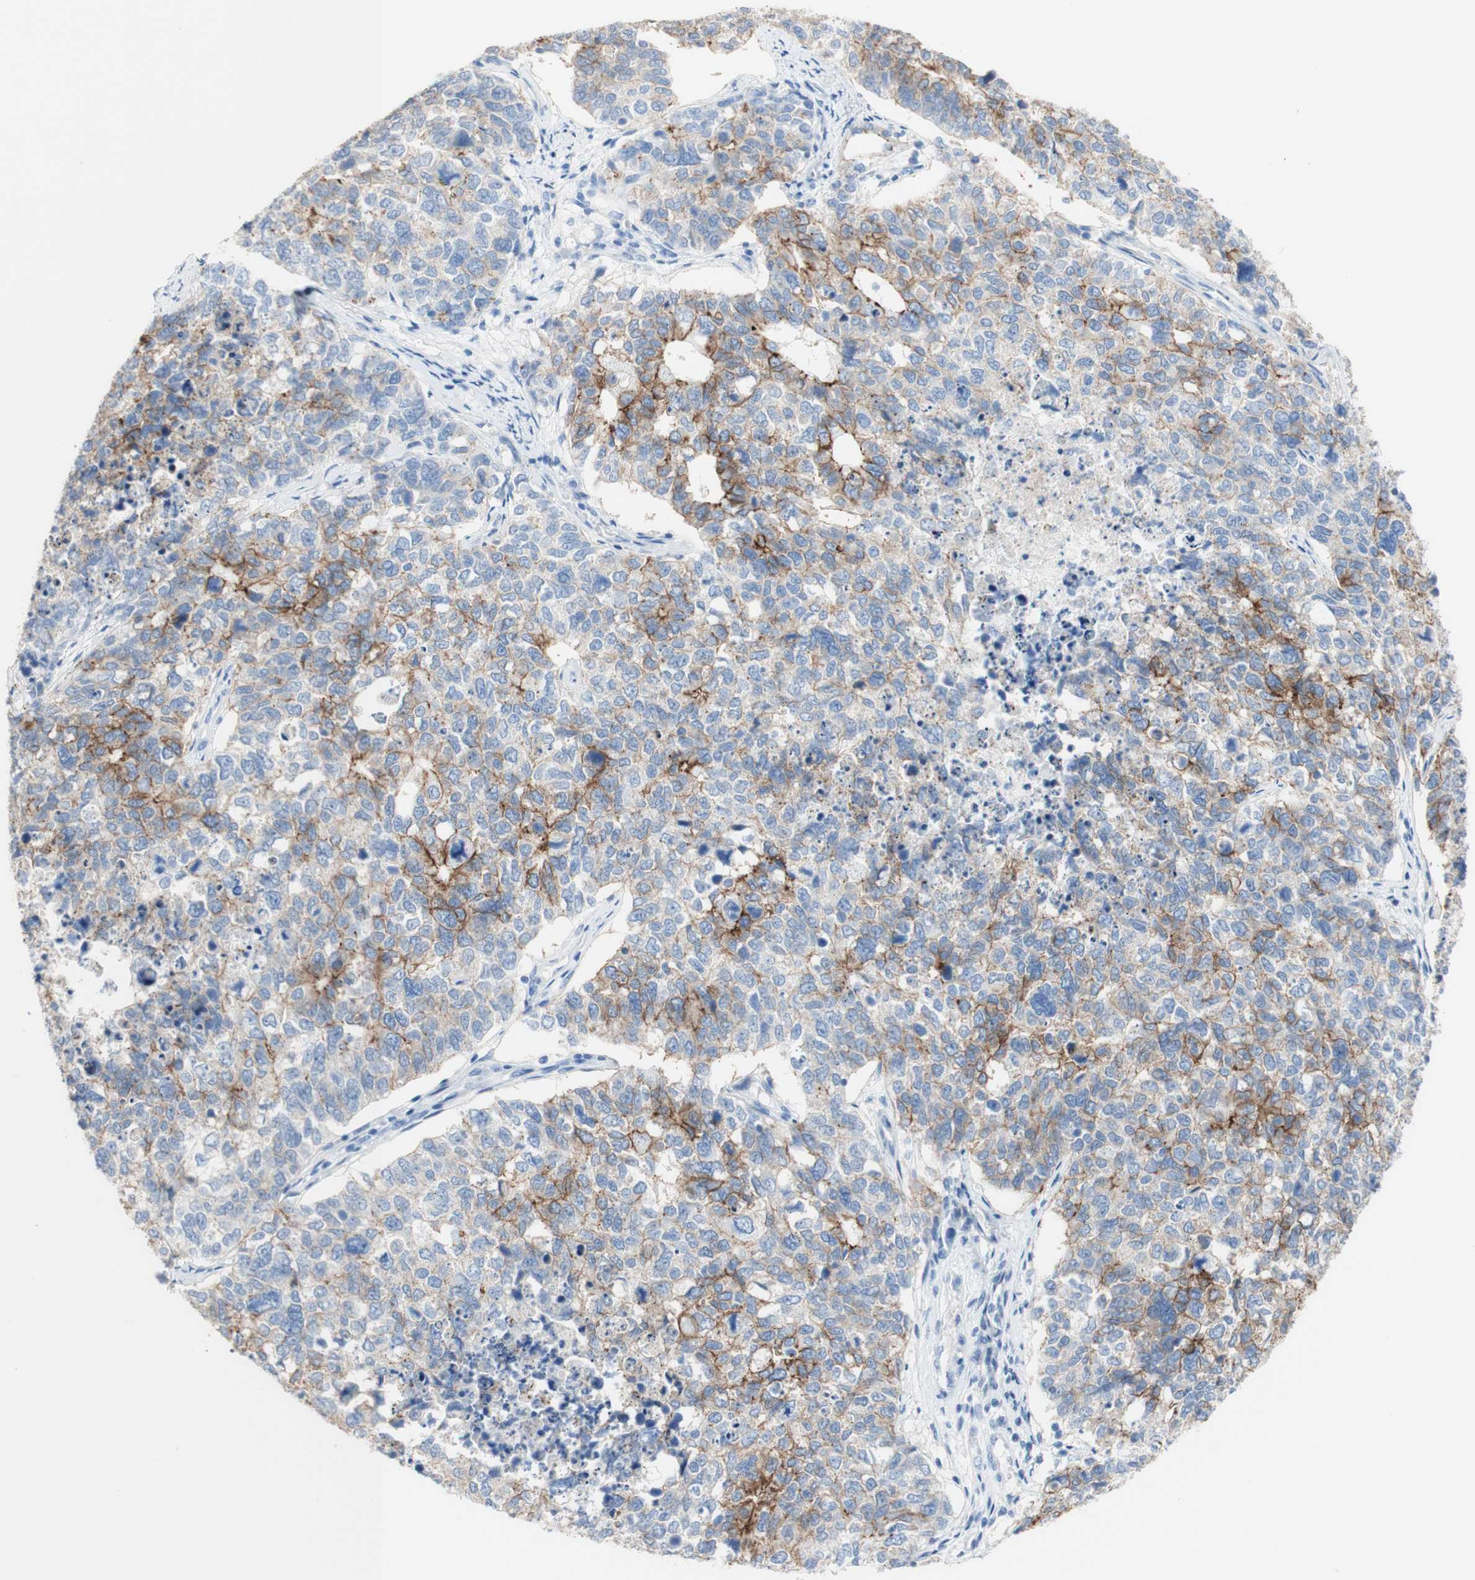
{"staining": {"intensity": "moderate", "quantity": "25%-75%", "location": "cytoplasmic/membranous"}, "tissue": "cervical cancer", "cell_type": "Tumor cells", "image_type": "cancer", "snomed": [{"axis": "morphology", "description": "Squamous cell carcinoma, NOS"}, {"axis": "topography", "description": "Cervix"}], "caption": "IHC histopathology image of neoplastic tissue: human cervical squamous cell carcinoma stained using immunohistochemistry demonstrates medium levels of moderate protein expression localized specifically in the cytoplasmic/membranous of tumor cells, appearing as a cytoplasmic/membranous brown color.", "gene": "DSC2", "patient": {"sex": "female", "age": 63}}